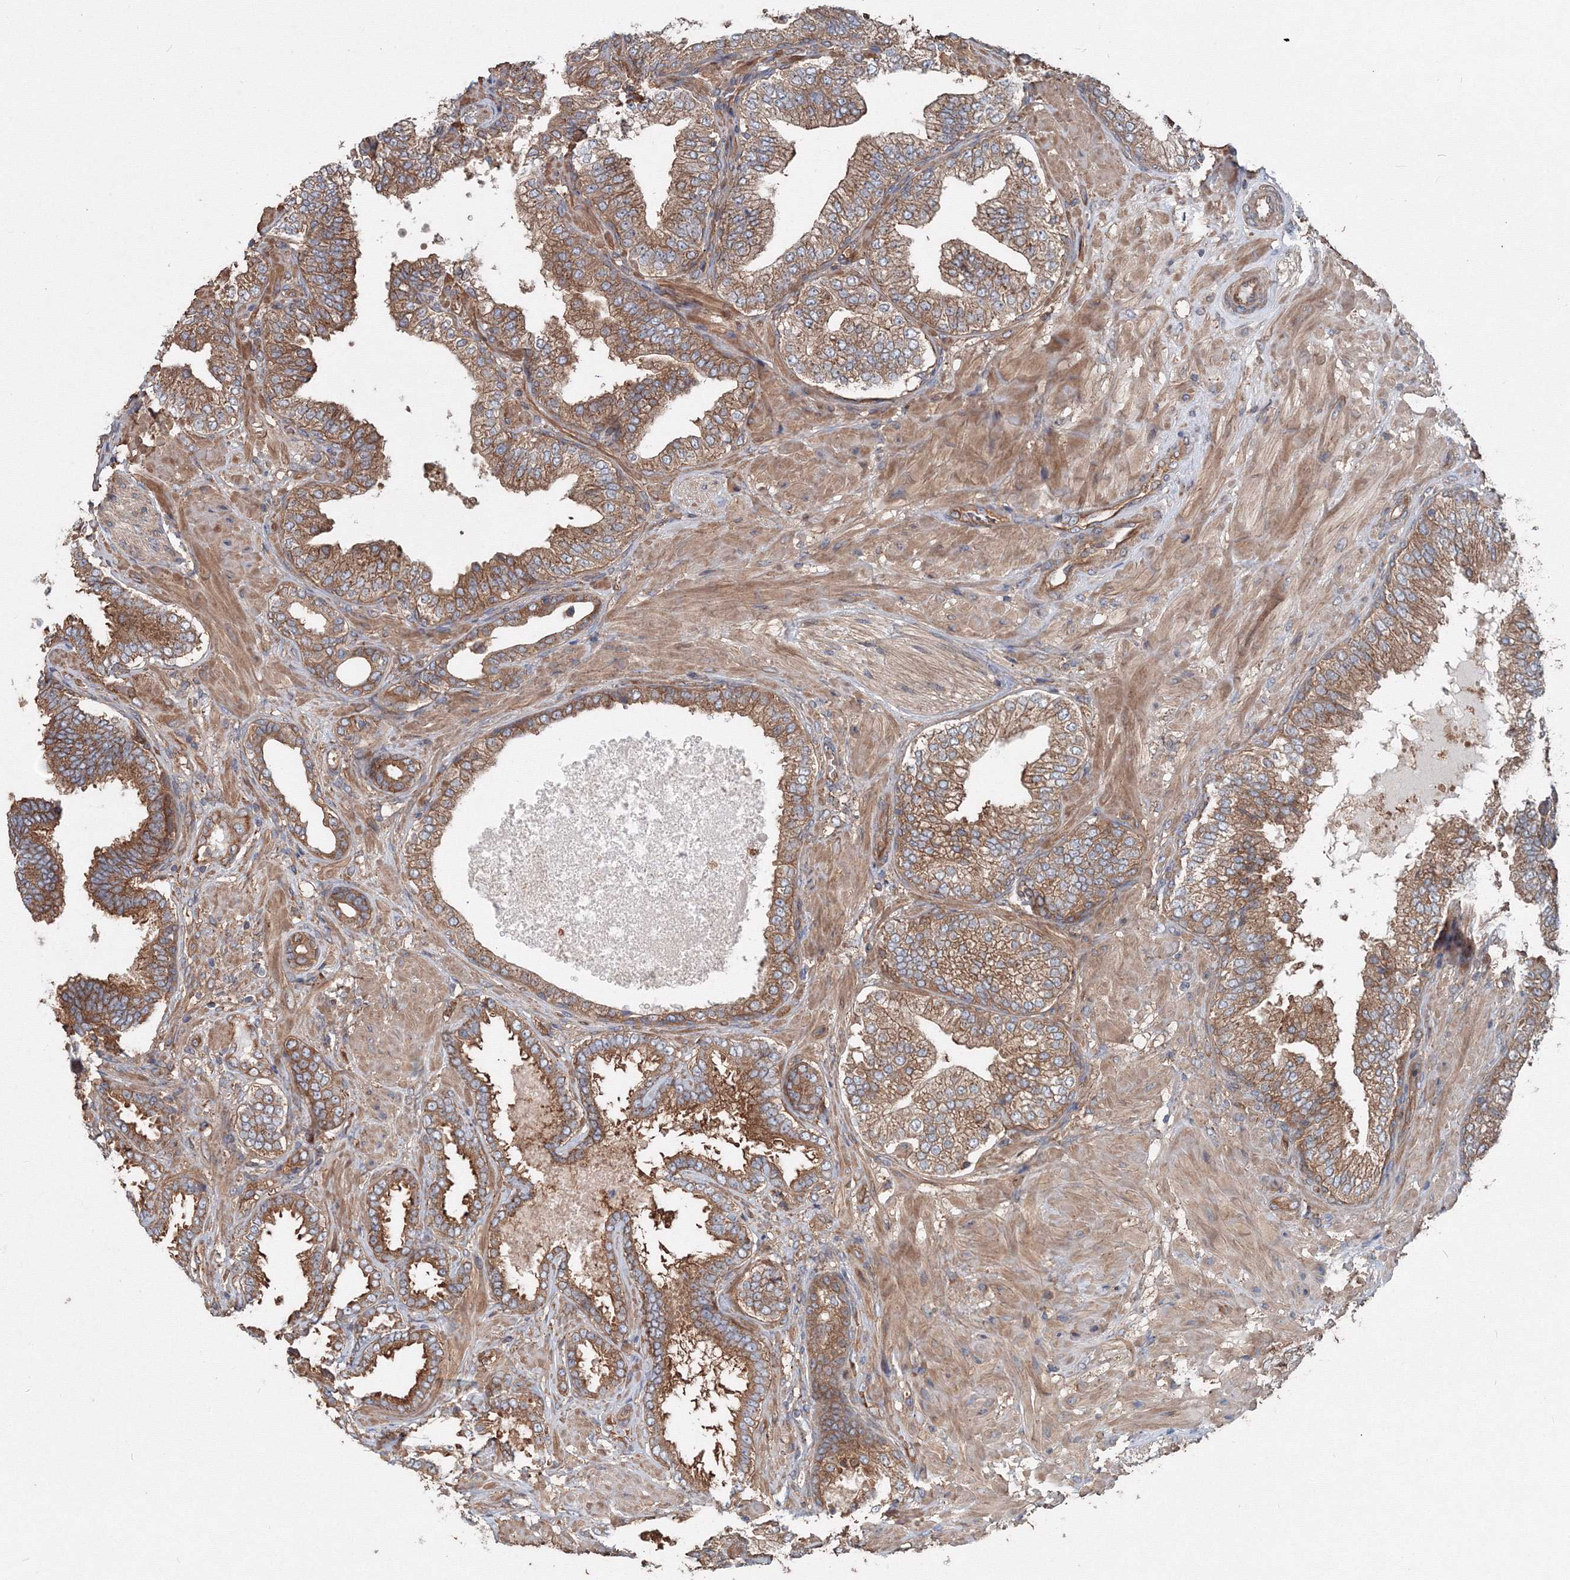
{"staining": {"intensity": "moderate", "quantity": ">75%", "location": "cytoplasmic/membranous"}, "tissue": "prostate cancer", "cell_type": "Tumor cells", "image_type": "cancer", "snomed": [{"axis": "morphology", "description": "Adenocarcinoma, High grade"}, {"axis": "topography", "description": "Prostate"}], "caption": "A photomicrograph showing moderate cytoplasmic/membranous staining in approximately >75% of tumor cells in prostate cancer, as visualized by brown immunohistochemical staining.", "gene": "EXOC1", "patient": {"sex": "male", "age": 59}}